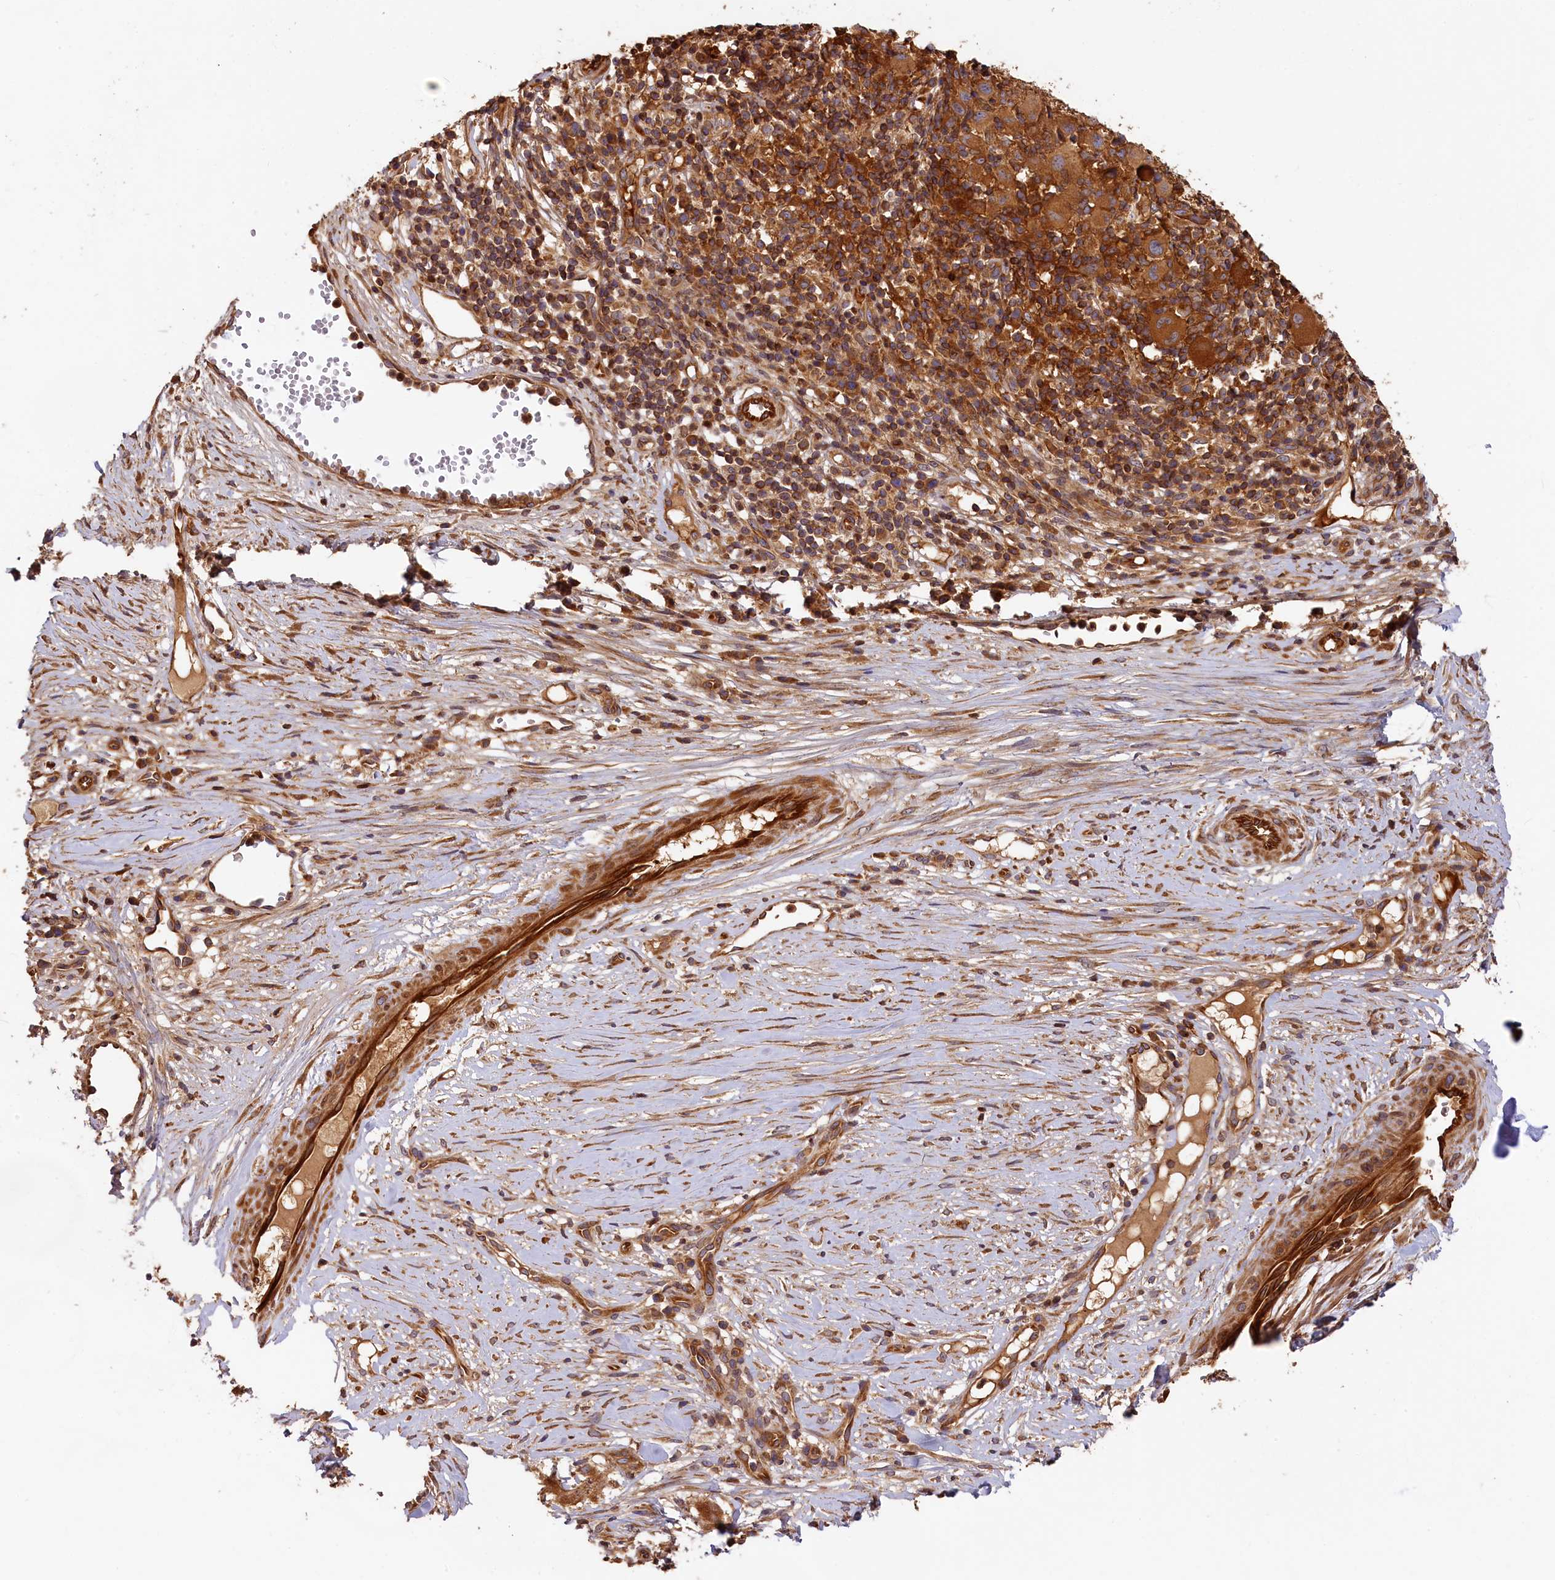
{"staining": {"intensity": "moderate", "quantity": ">75%", "location": "cytoplasmic/membranous"}, "tissue": "melanoma", "cell_type": "Tumor cells", "image_type": "cancer", "snomed": [{"axis": "morphology", "description": "Malignant melanoma, NOS"}, {"axis": "topography", "description": "Skin"}], "caption": "Immunohistochemical staining of human melanoma shows moderate cytoplasmic/membranous protein staining in approximately >75% of tumor cells.", "gene": "HMOX2", "patient": {"sex": "male", "age": 73}}